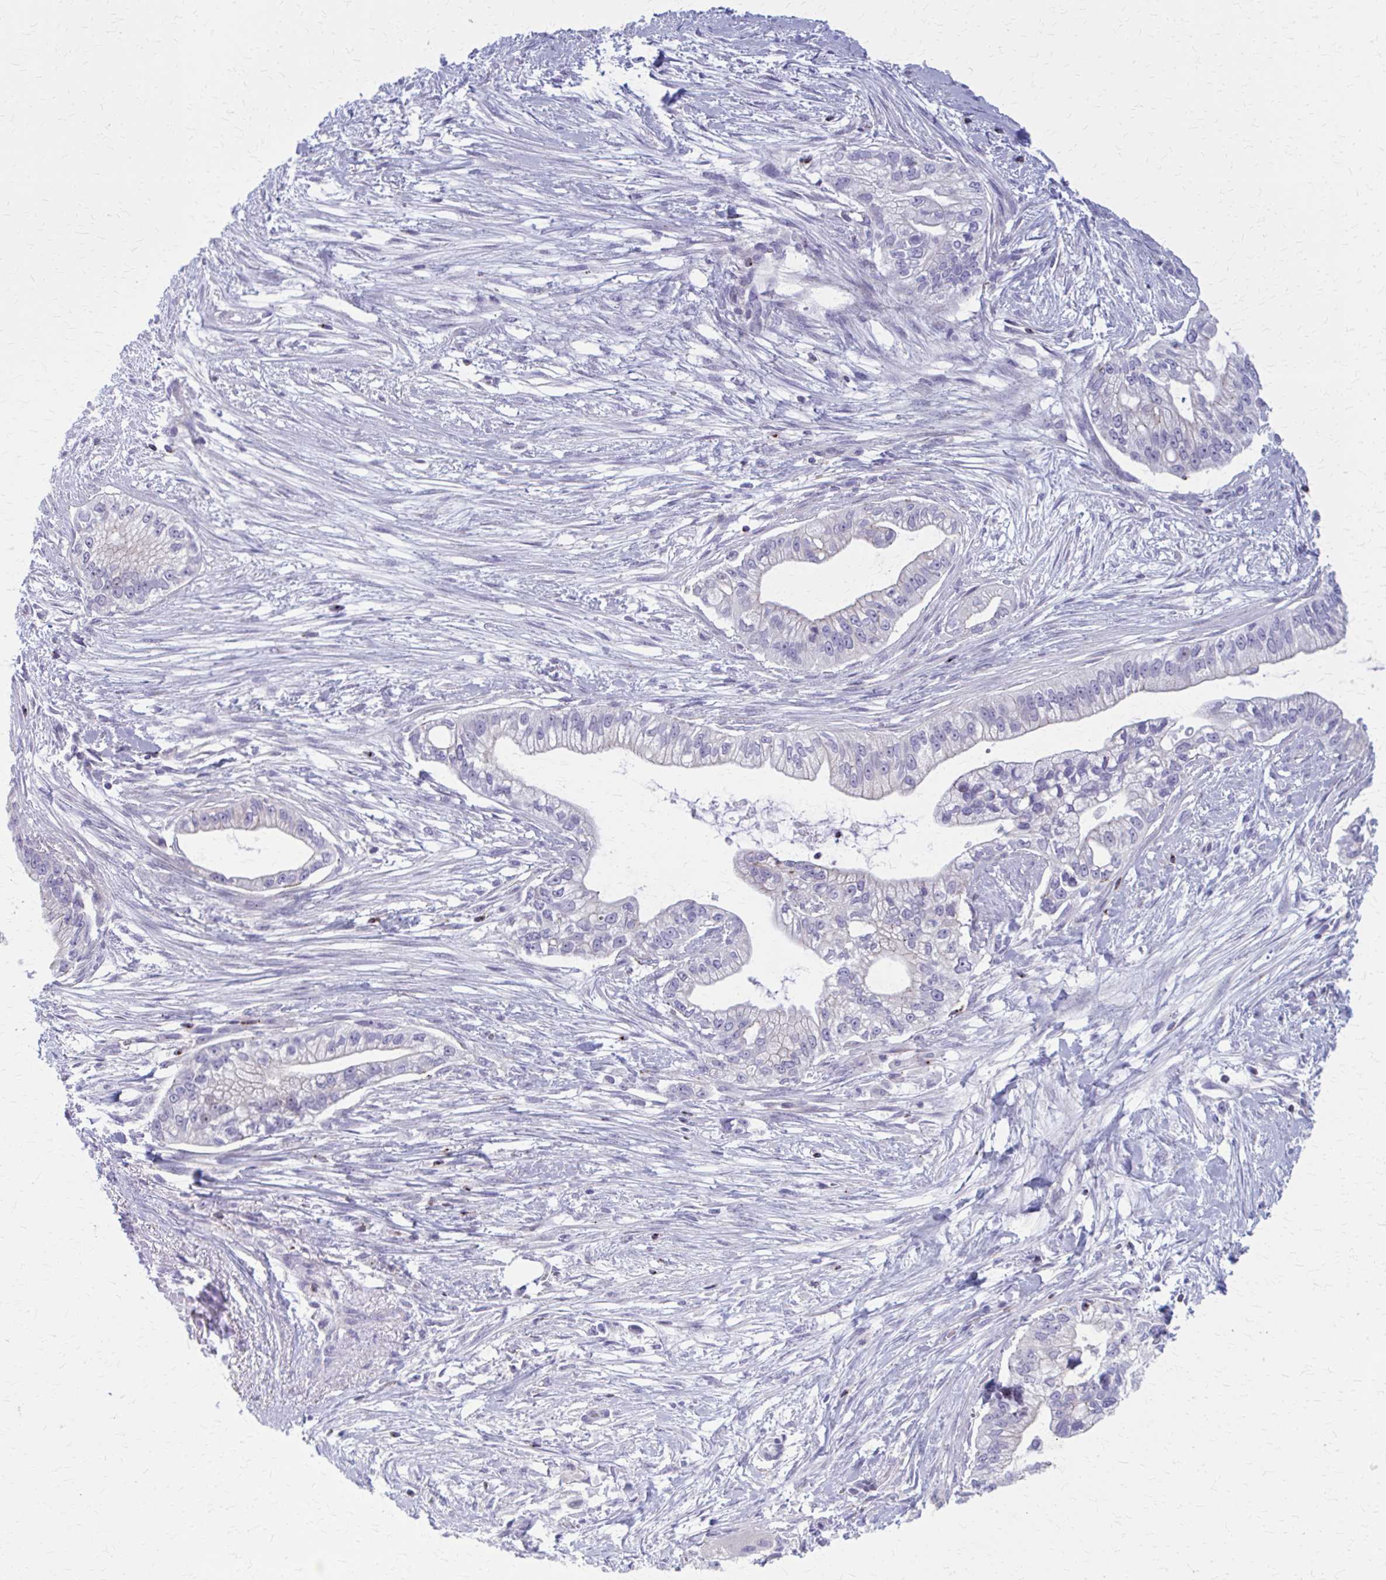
{"staining": {"intensity": "negative", "quantity": "none", "location": "none"}, "tissue": "pancreatic cancer", "cell_type": "Tumor cells", "image_type": "cancer", "snomed": [{"axis": "morphology", "description": "Adenocarcinoma, NOS"}, {"axis": "topography", "description": "Pancreas"}], "caption": "High magnification brightfield microscopy of pancreatic cancer (adenocarcinoma) stained with DAB (3,3'-diaminobenzidine) (brown) and counterstained with hematoxylin (blue): tumor cells show no significant positivity.", "gene": "PEDS1", "patient": {"sex": "male", "age": 70}}